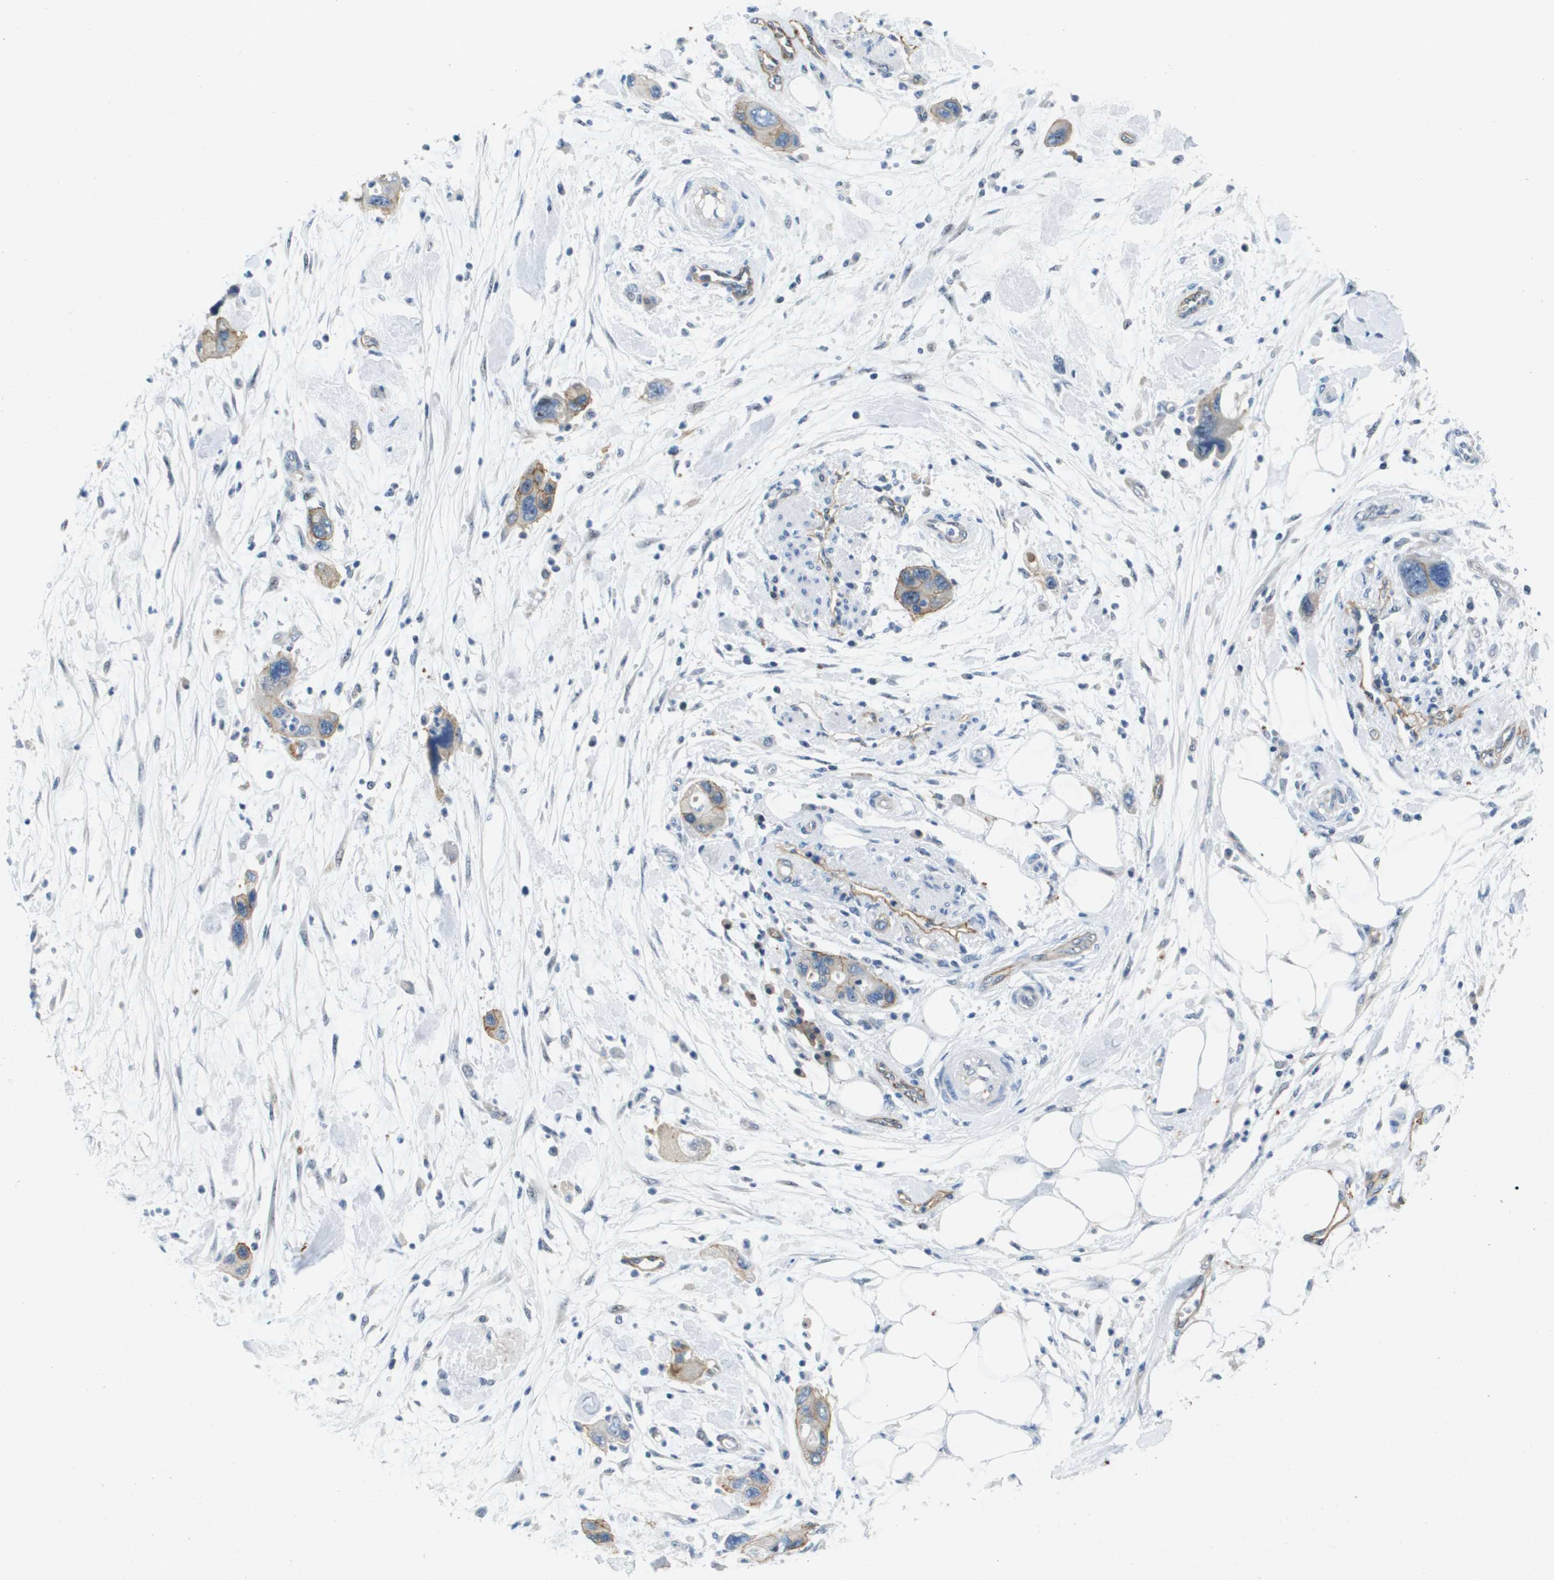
{"staining": {"intensity": "weak", "quantity": "<25%", "location": "cytoplasmic/membranous"}, "tissue": "pancreatic cancer", "cell_type": "Tumor cells", "image_type": "cancer", "snomed": [{"axis": "morphology", "description": "Normal tissue, NOS"}, {"axis": "morphology", "description": "Adenocarcinoma, NOS"}, {"axis": "topography", "description": "Pancreas"}], "caption": "A photomicrograph of human adenocarcinoma (pancreatic) is negative for staining in tumor cells.", "gene": "ITGA6", "patient": {"sex": "female", "age": 71}}